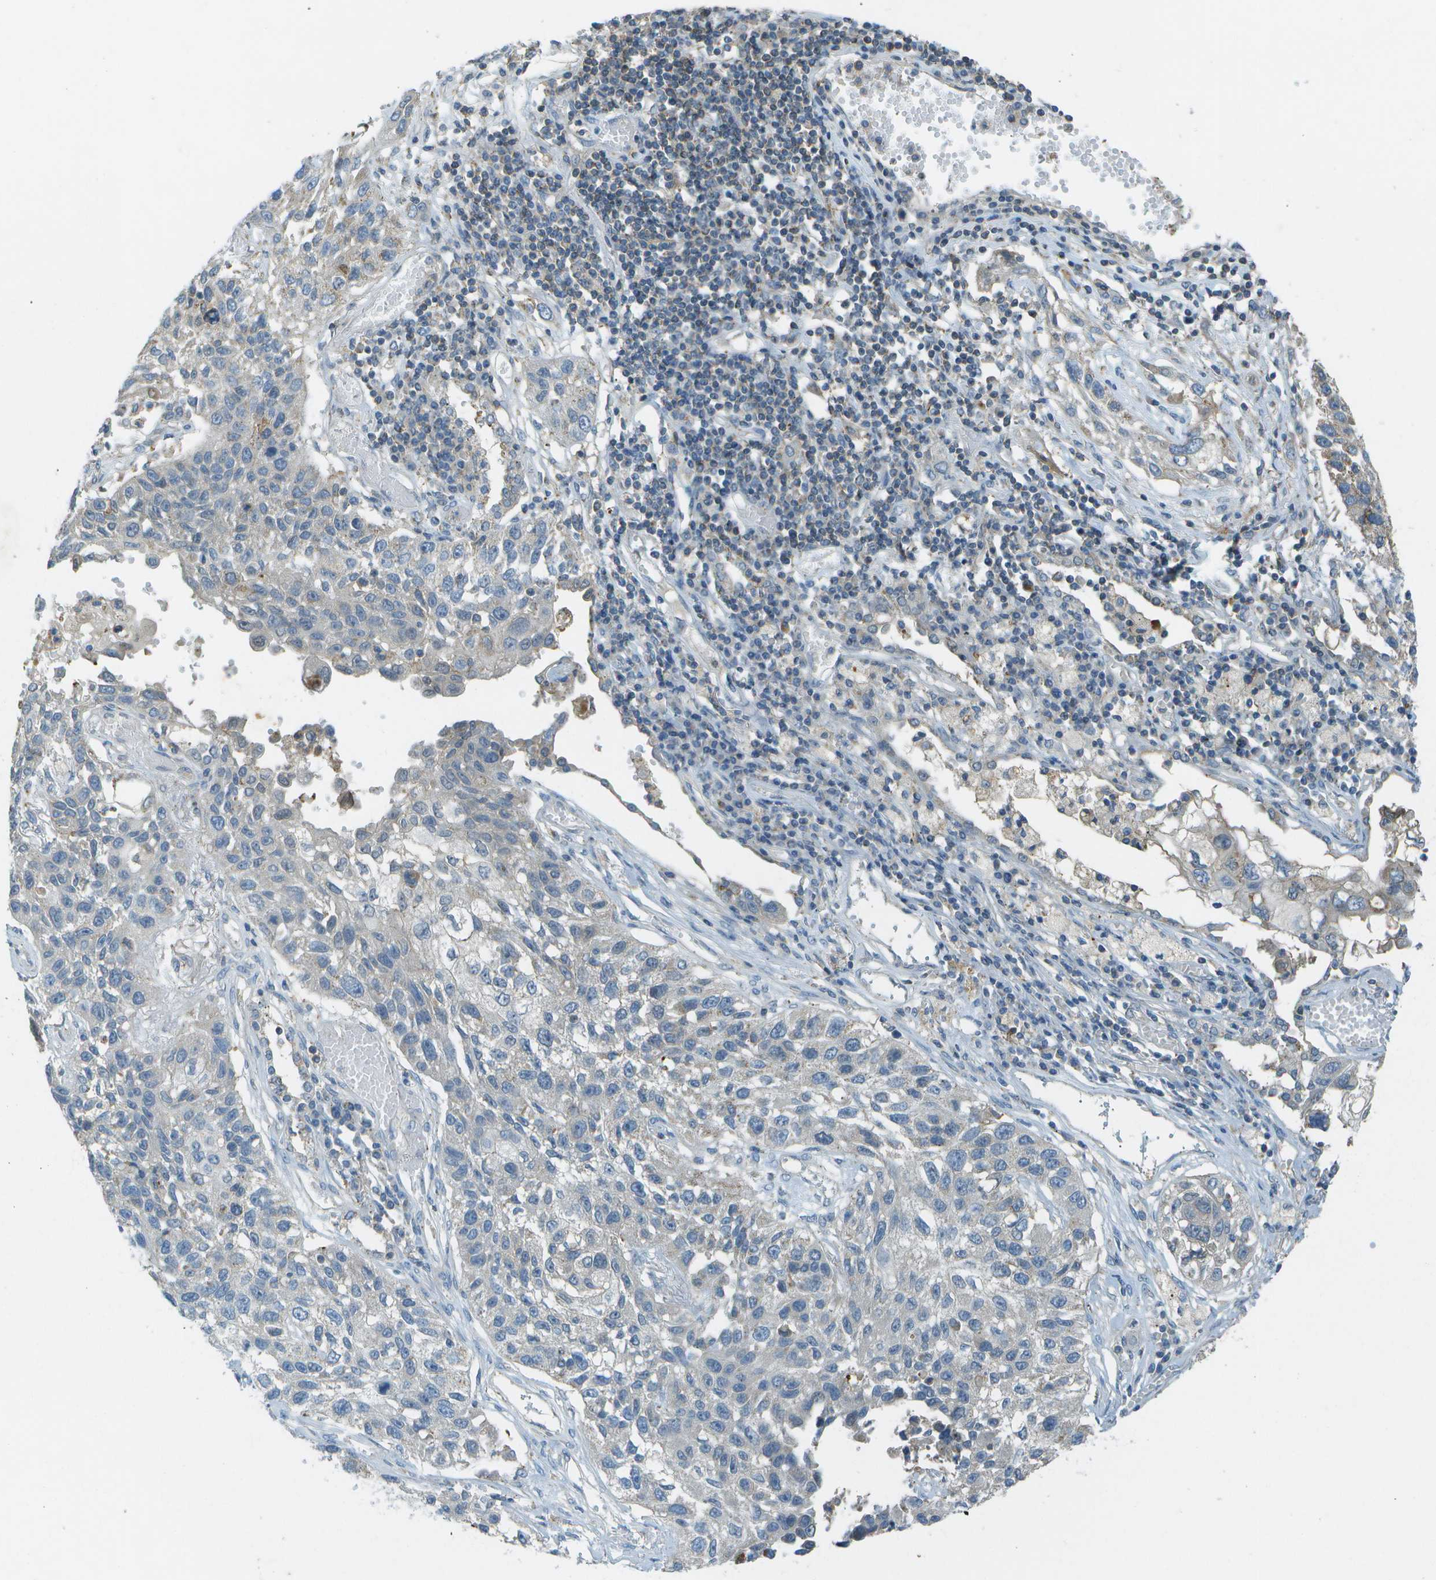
{"staining": {"intensity": "negative", "quantity": "none", "location": "none"}, "tissue": "lung cancer", "cell_type": "Tumor cells", "image_type": "cancer", "snomed": [{"axis": "morphology", "description": "Squamous cell carcinoma, NOS"}, {"axis": "topography", "description": "Lung"}], "caption": "An image of lung squamous cell carcinoma stained for a protein exhibits no brown staining in tumor cells. (DAB (3,3'-diaminobenzidine) IHC with hematoxylin counter stain).", "gene": "LRRC66", "patient": {"sex": "male", "age": 71}}